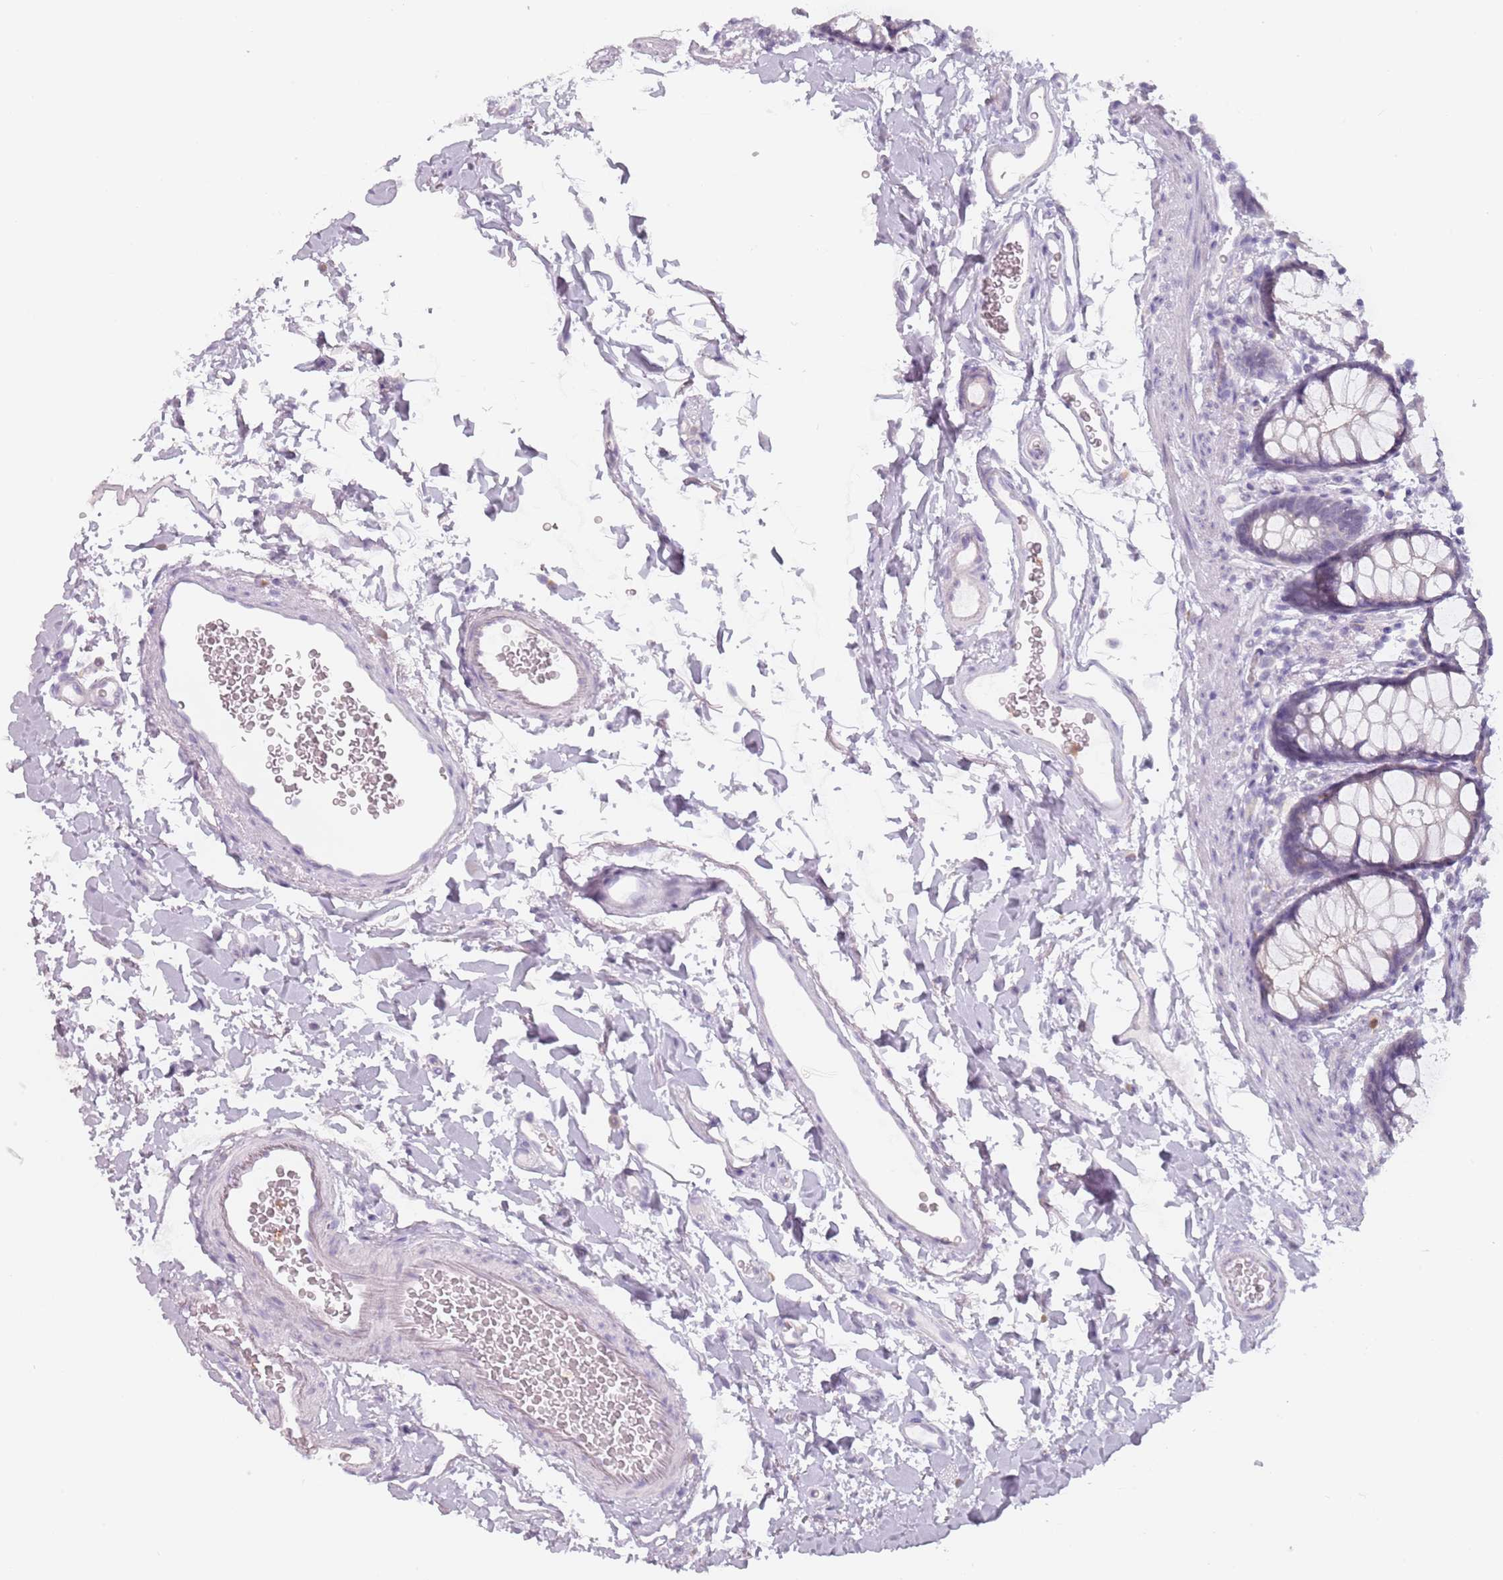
{"staining": {"intensity": "negative", "quantity": "none", "location": "none"}, "tissue": "rectum", "cell_type": "Glandular cells", "image_type": "normal", "snomed": [{"axis": "morphology", "description": "Normal tissue, NOS"}, {"axis": "topography", "description": "Rectum"}], "caption": "This is an immunohistochemistry (IHC) image of unremarkable human rectum. There is no staining in glandular cells.", "gene": "ZNF584", "patient": {"sex": "female", "age": 65}}